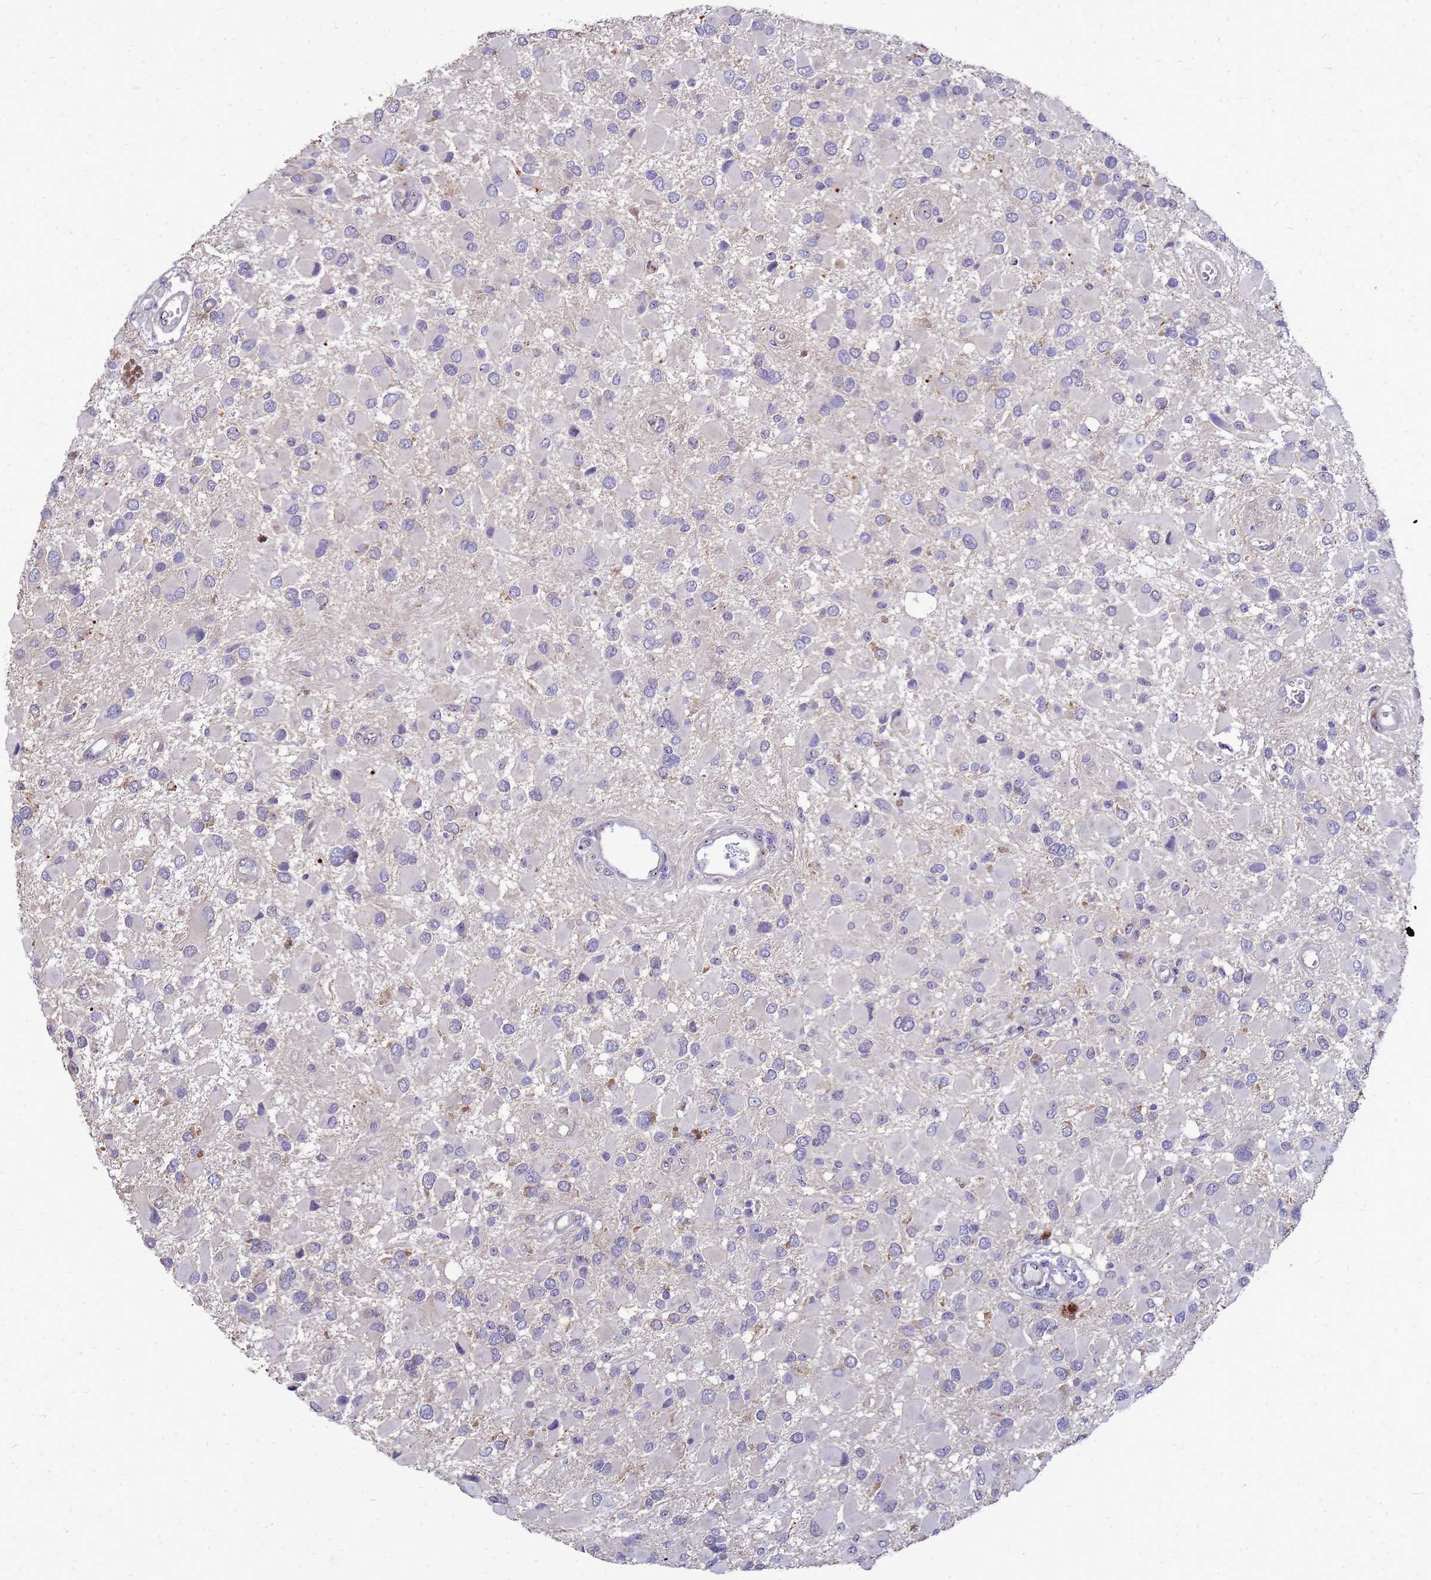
{"staining": {"intensity": "negative", "quantity": "none", "location": "none"}, "tissue": "glioma", "cell_type": "Tumor cells", "image_type": "cancer", "snomed": [{"axis": "morphology", "description": "Glioma, malignant, High grade"}, {"axis": "topography", "description": "Brain"}], "caption": "IHC photomicrograph of human high-grade glioma (malignant) stained for a protein (brown), which exhibits no positivity in tumor cells.", "gene": "RSPO1", "patient": {"sex": "male", "age": 53}}